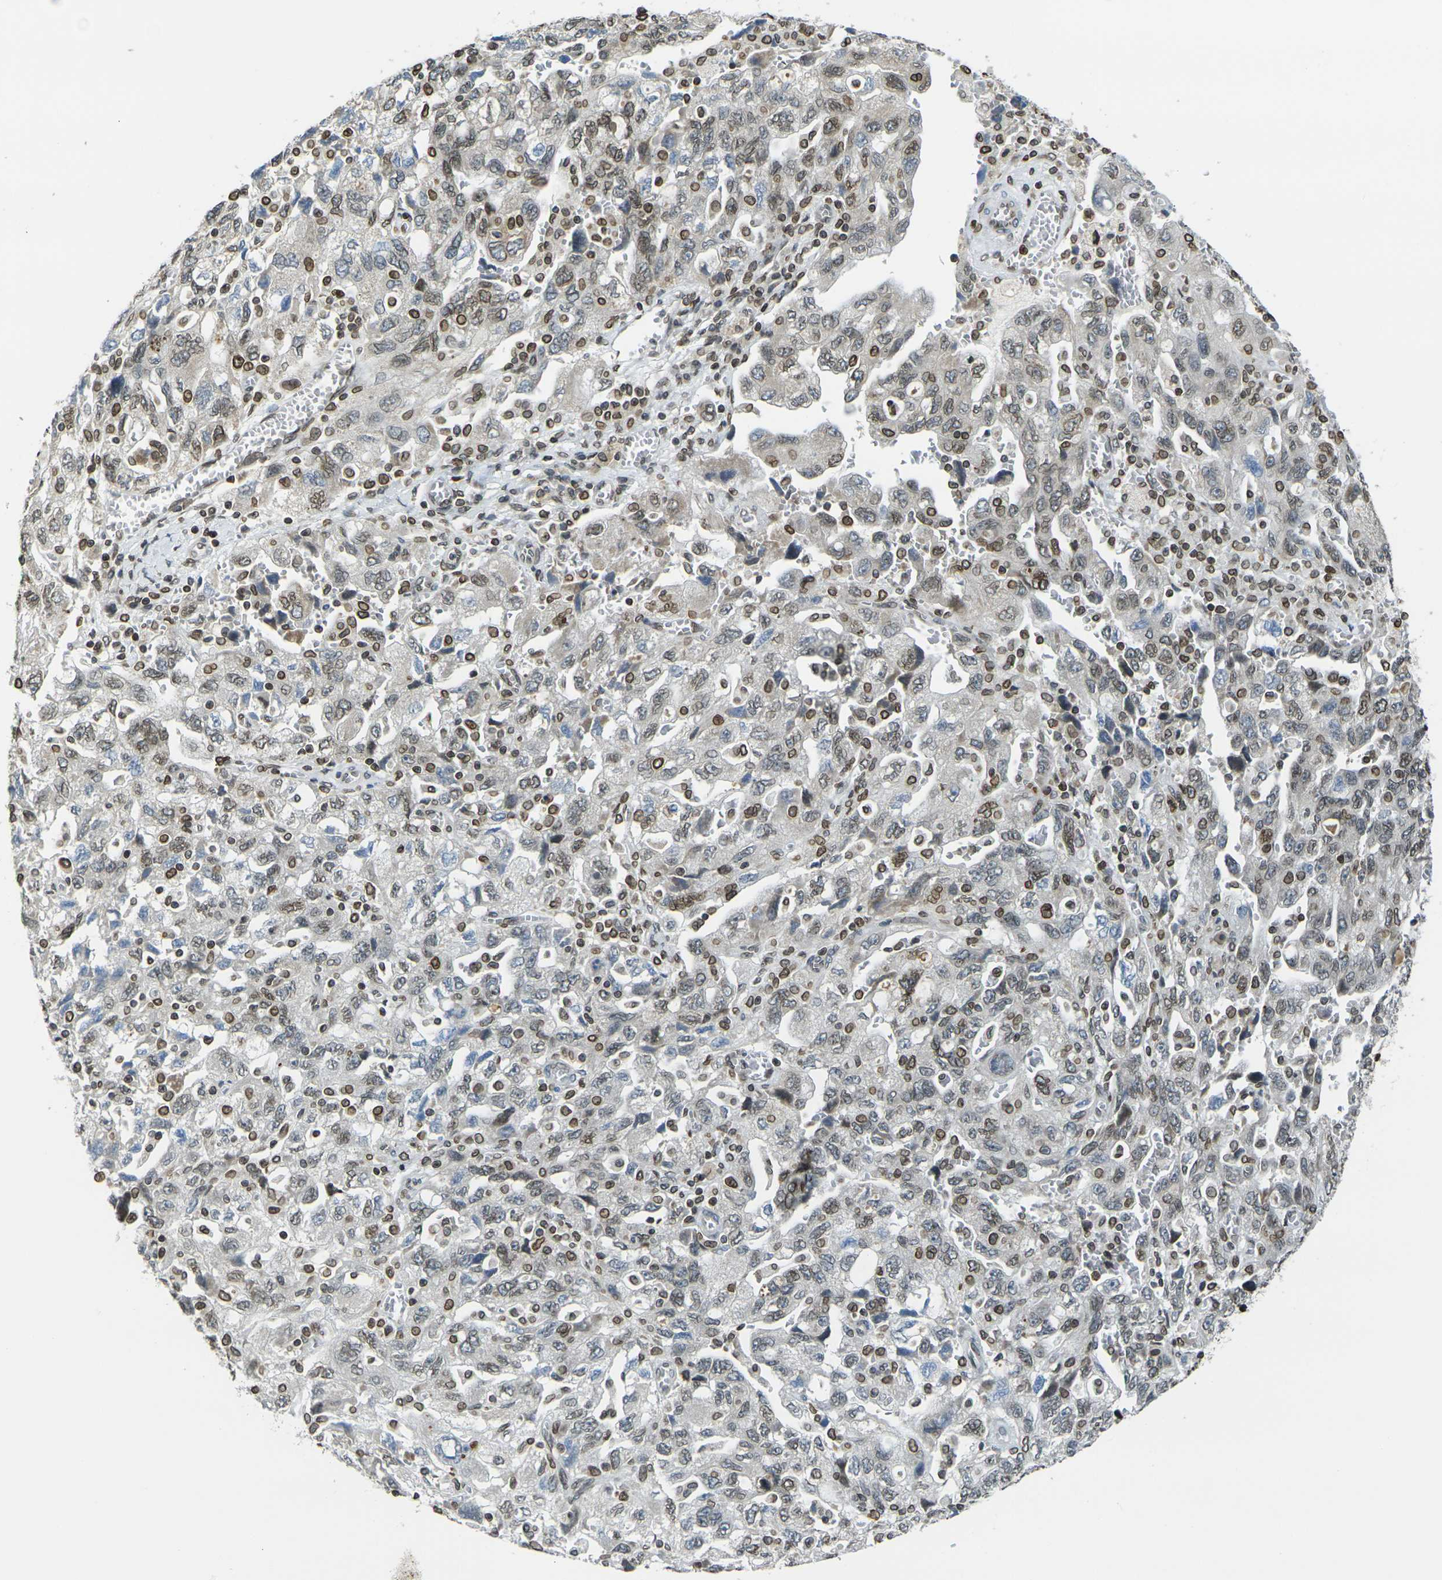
{"staining": {"intensity": "moderate", "quantity": "25%-75%", "location": "cytoplasmic/membranous,nuclear"}, "tissue": "ovarian cancer", "cell_type": "Tumor cells", "image_type": "cancer", "snomed": [{"axis": "morphology", "description": "Carcinoma, NOS"}, {"axis": "morphology", "description": "Cystadenocarcinoma, serous, NOS"}, {"axis": "topography", "description": "Ovary"}], "caption": "Protein expression analysis of carcinoma (ovarian) shows moderate cytoplasmic/membranous and nuclear staining in about 25%-75% of tumor cells.", "gene": "BRDT", "patient": {"sex": "female", "age": 69}}